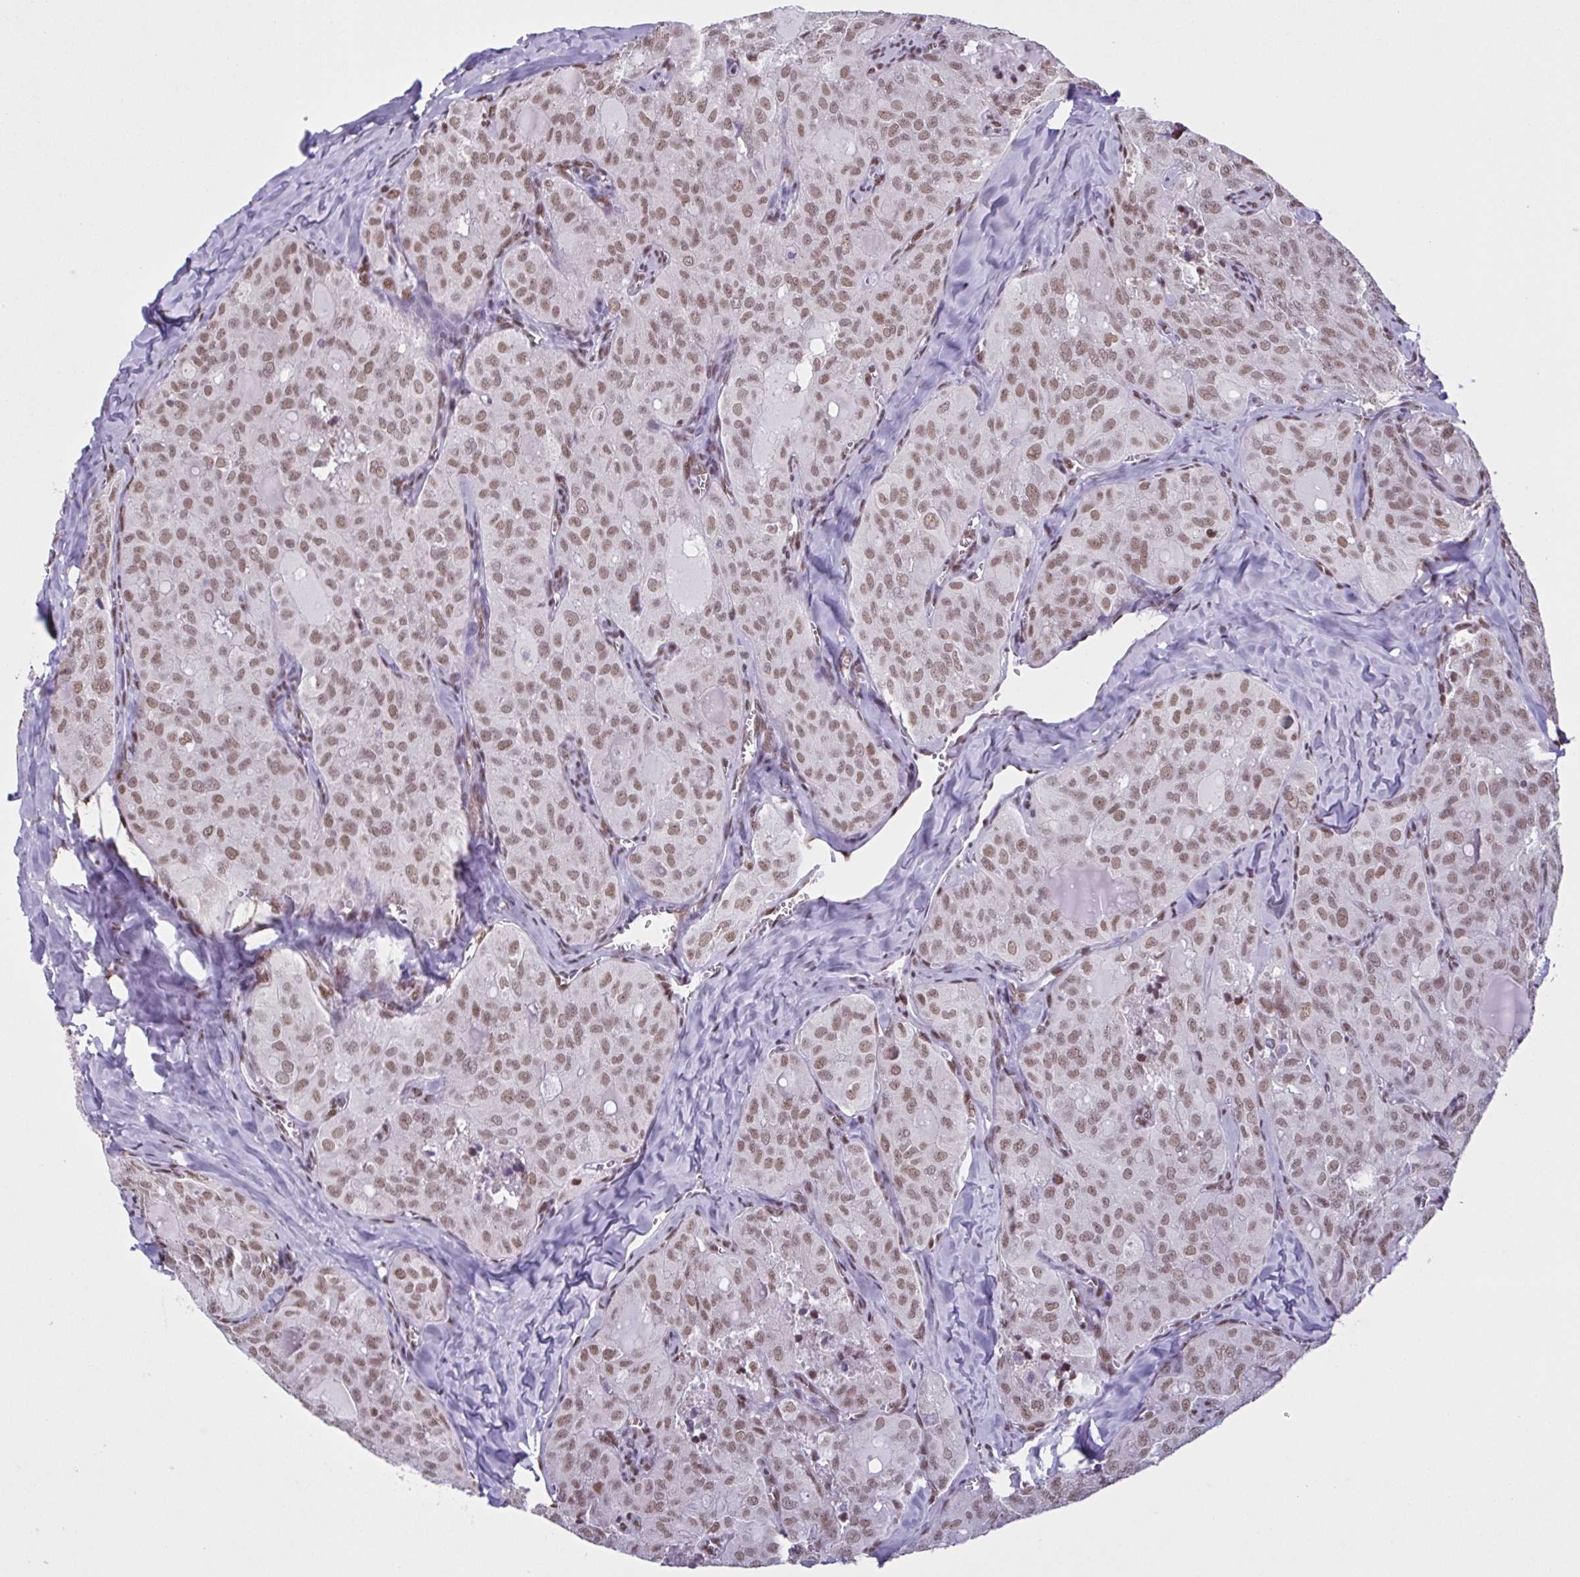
{"staining": {"intensity": "moderate", "quantity": "25%-75%", "location": "nuclear"}, "tissue": "thyroid cancer", "cell_type": "Tumor cells", "image_type": "cancer", "snomed": [{"axis": "morphology", "description": "Follicular adenoma carcinoma, NOS"}, {"axis": "topography", "description": "Thyroid gland"}], "caption": "A high-resolution image shows immunohistochemistry staining of follicular adenoma carcinoma (thyroid), which demonstrates moderate nuclear staining in about 25%-75% of tumor cells.", "gene": "TIMM21", "patient": {"sex": "male", "age": 75}}